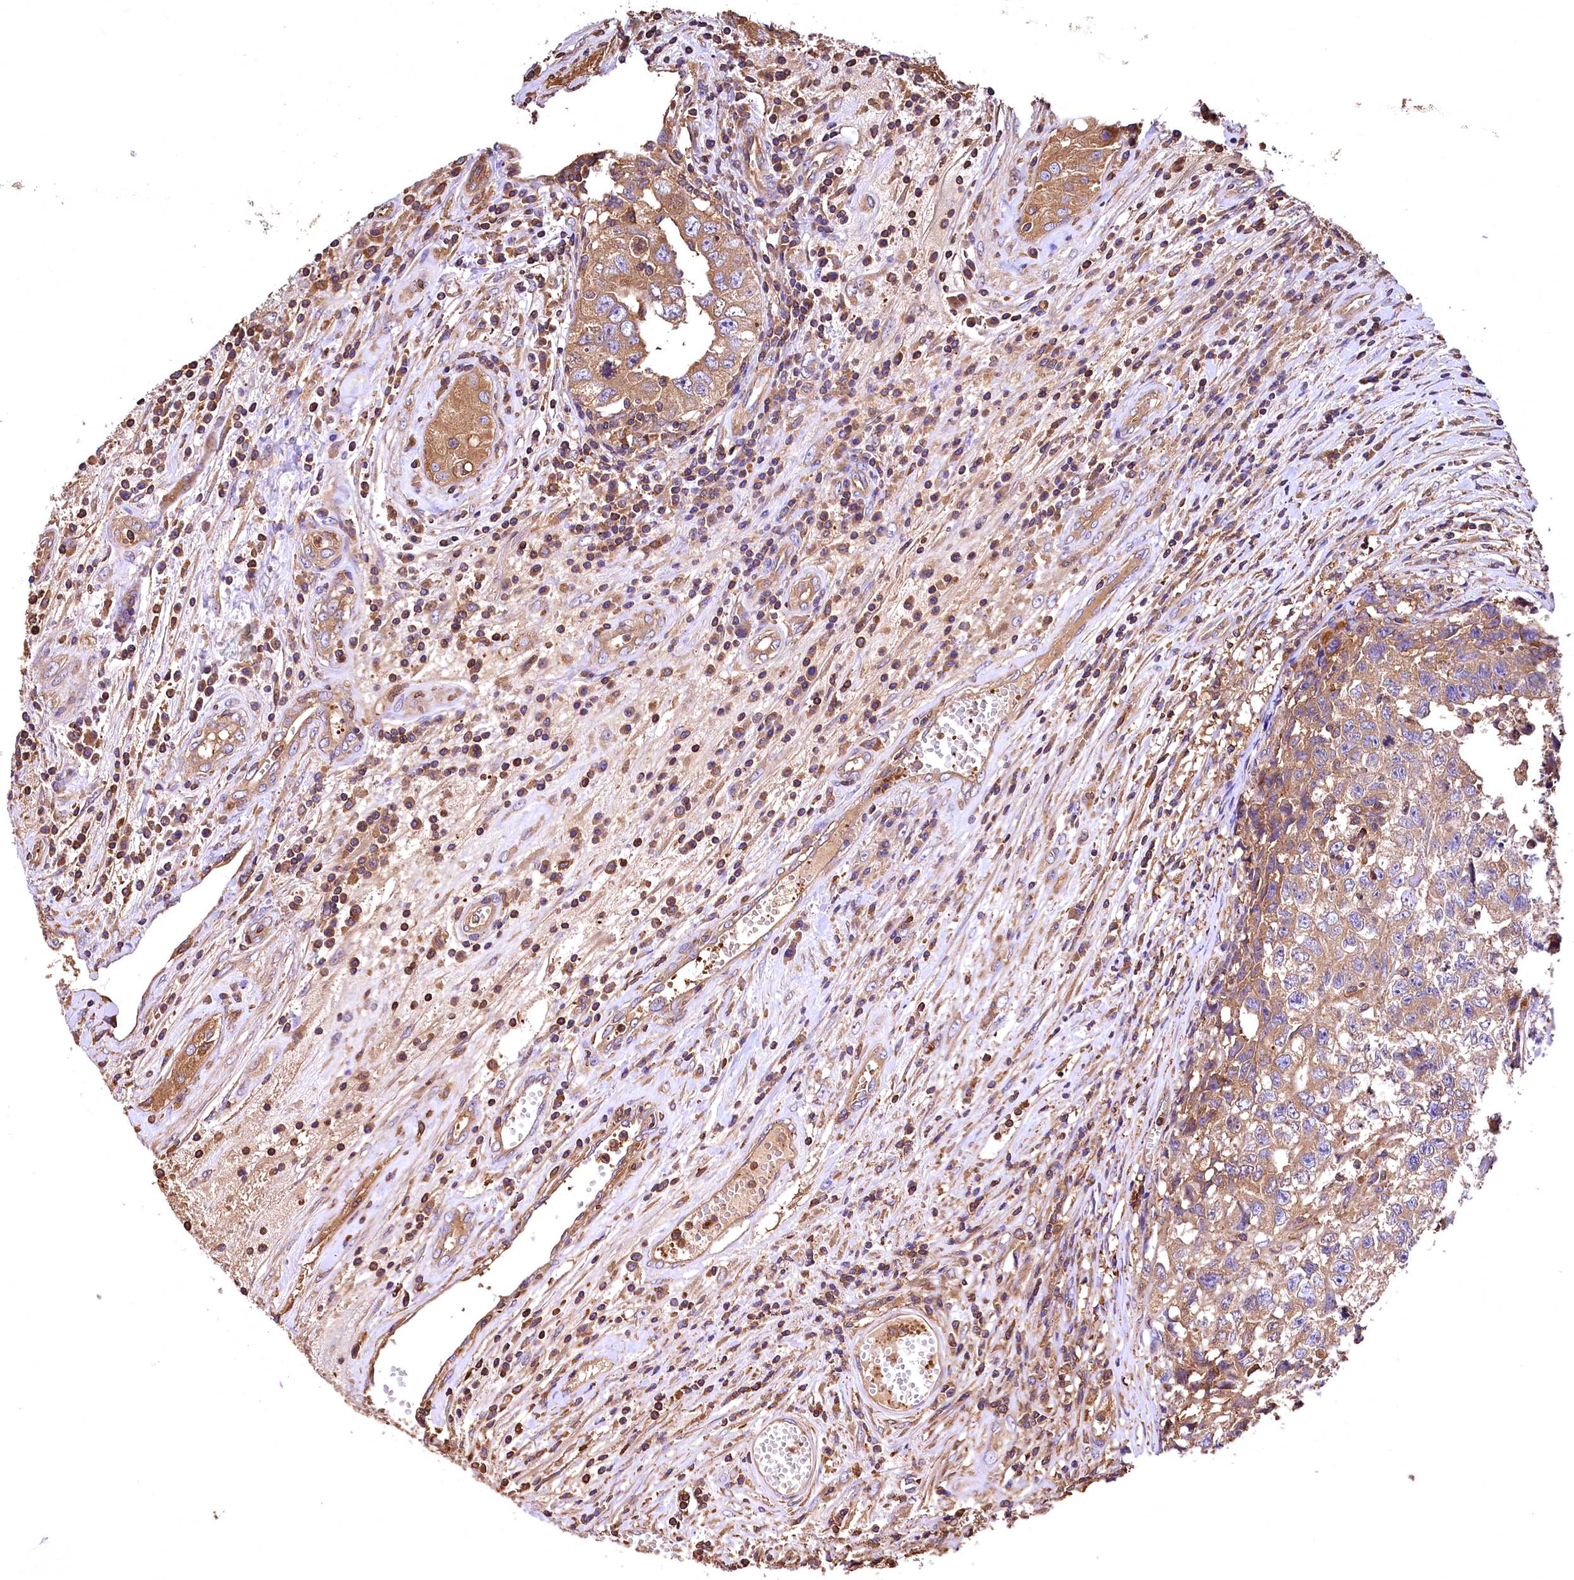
{"staining": {"intensity": "moderate", "quantity": ">75%", "location": "cytoplasmic/membranous"}, "tissue": "testis cancer", "cell_type": "Tumor cells", "image_type": "cancer", "snomed": [{"axis": "morphology", "description": "Seminoma, NOS"}, {"axis": "morphology", "description": "Carcinoma, Embryonal, NOS"}, {"axis": "topography", "description": "Testis"}], "caption": "Embryonal carcinoma (testis) stained for a protein reveals moderate cytoplasmic/membranous positivity in tumor cells.", "gene": "RARS2", "patient": {"sex": "male", "age": 43}}